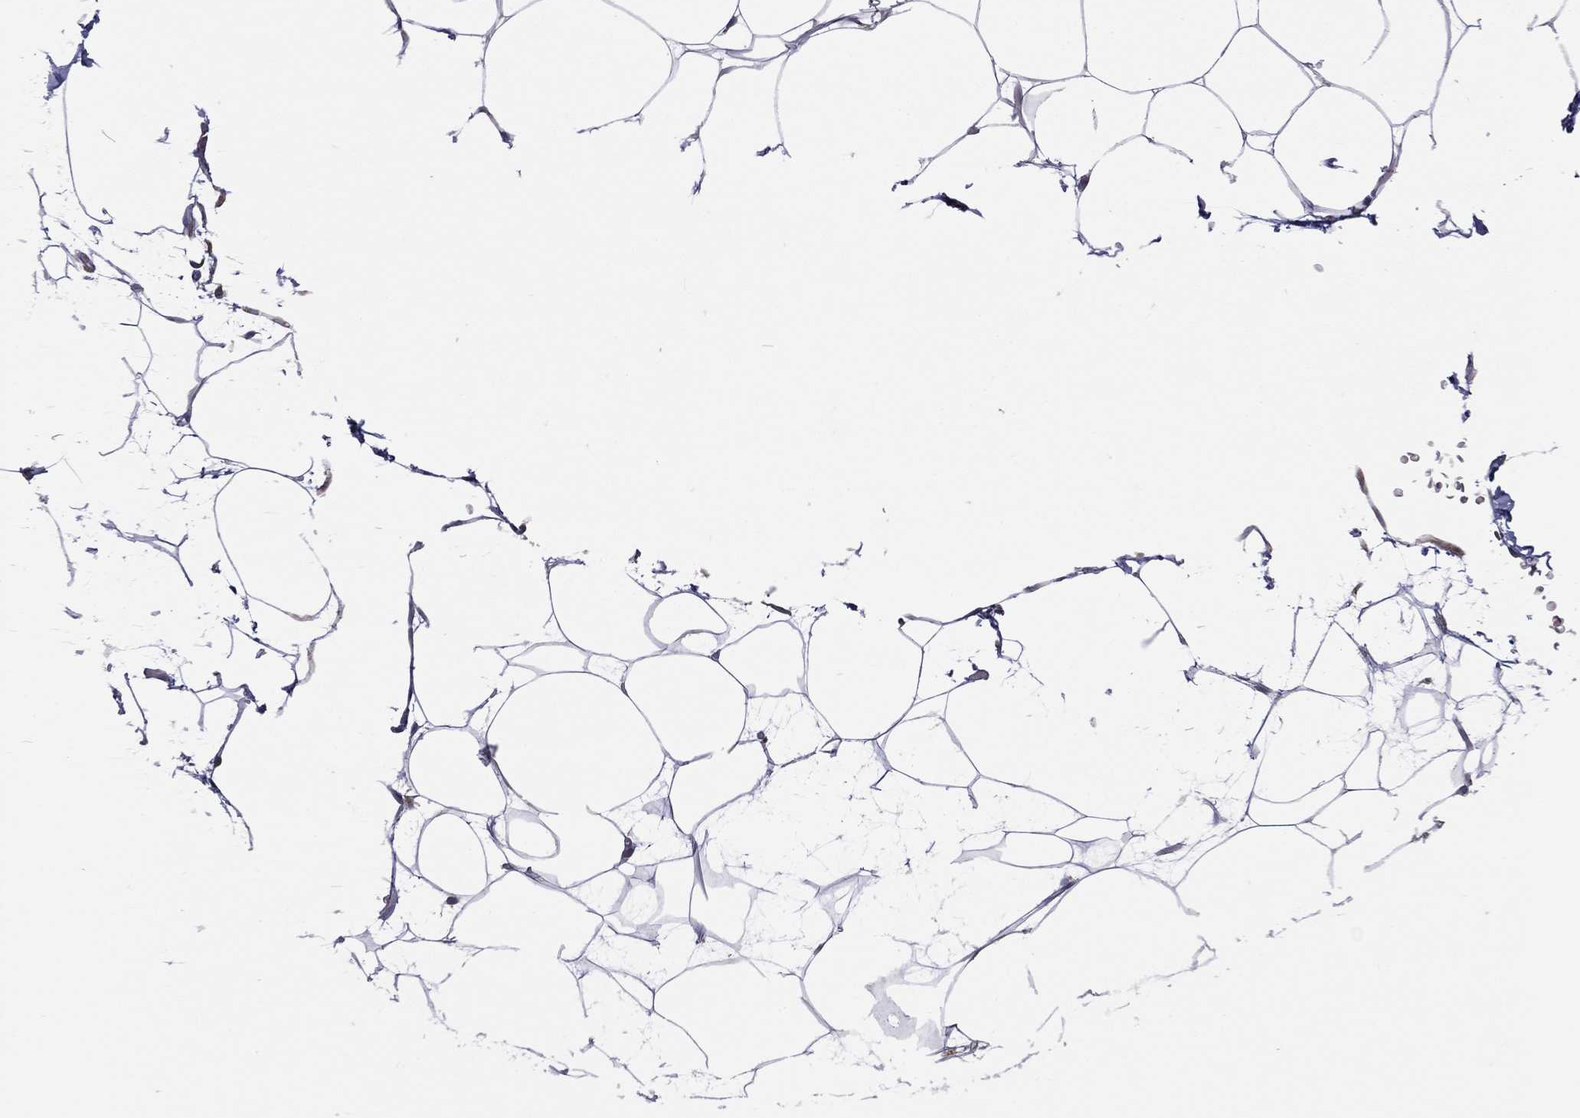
{"staining": {"intensity": "negative", "quantity": "none", "location": "none"}, "tissue": "adipose tissue", "cell_type": "Adipocytes", "image_type": "normal", "snomed": [{"axis": "morphology", "description": "Normal tissue, NOS"}, {"axis": "topography", "description": "Adipose tissue"}], "caption": "Benign adipose tissue was stained to show a protein in brown. There is no significant positivity in adipocytes. (DAB IHC visualized using brightfield microscopy, high magnification).", "gene": "STARD3", "patient": {"sex": "male", "age": 57}}